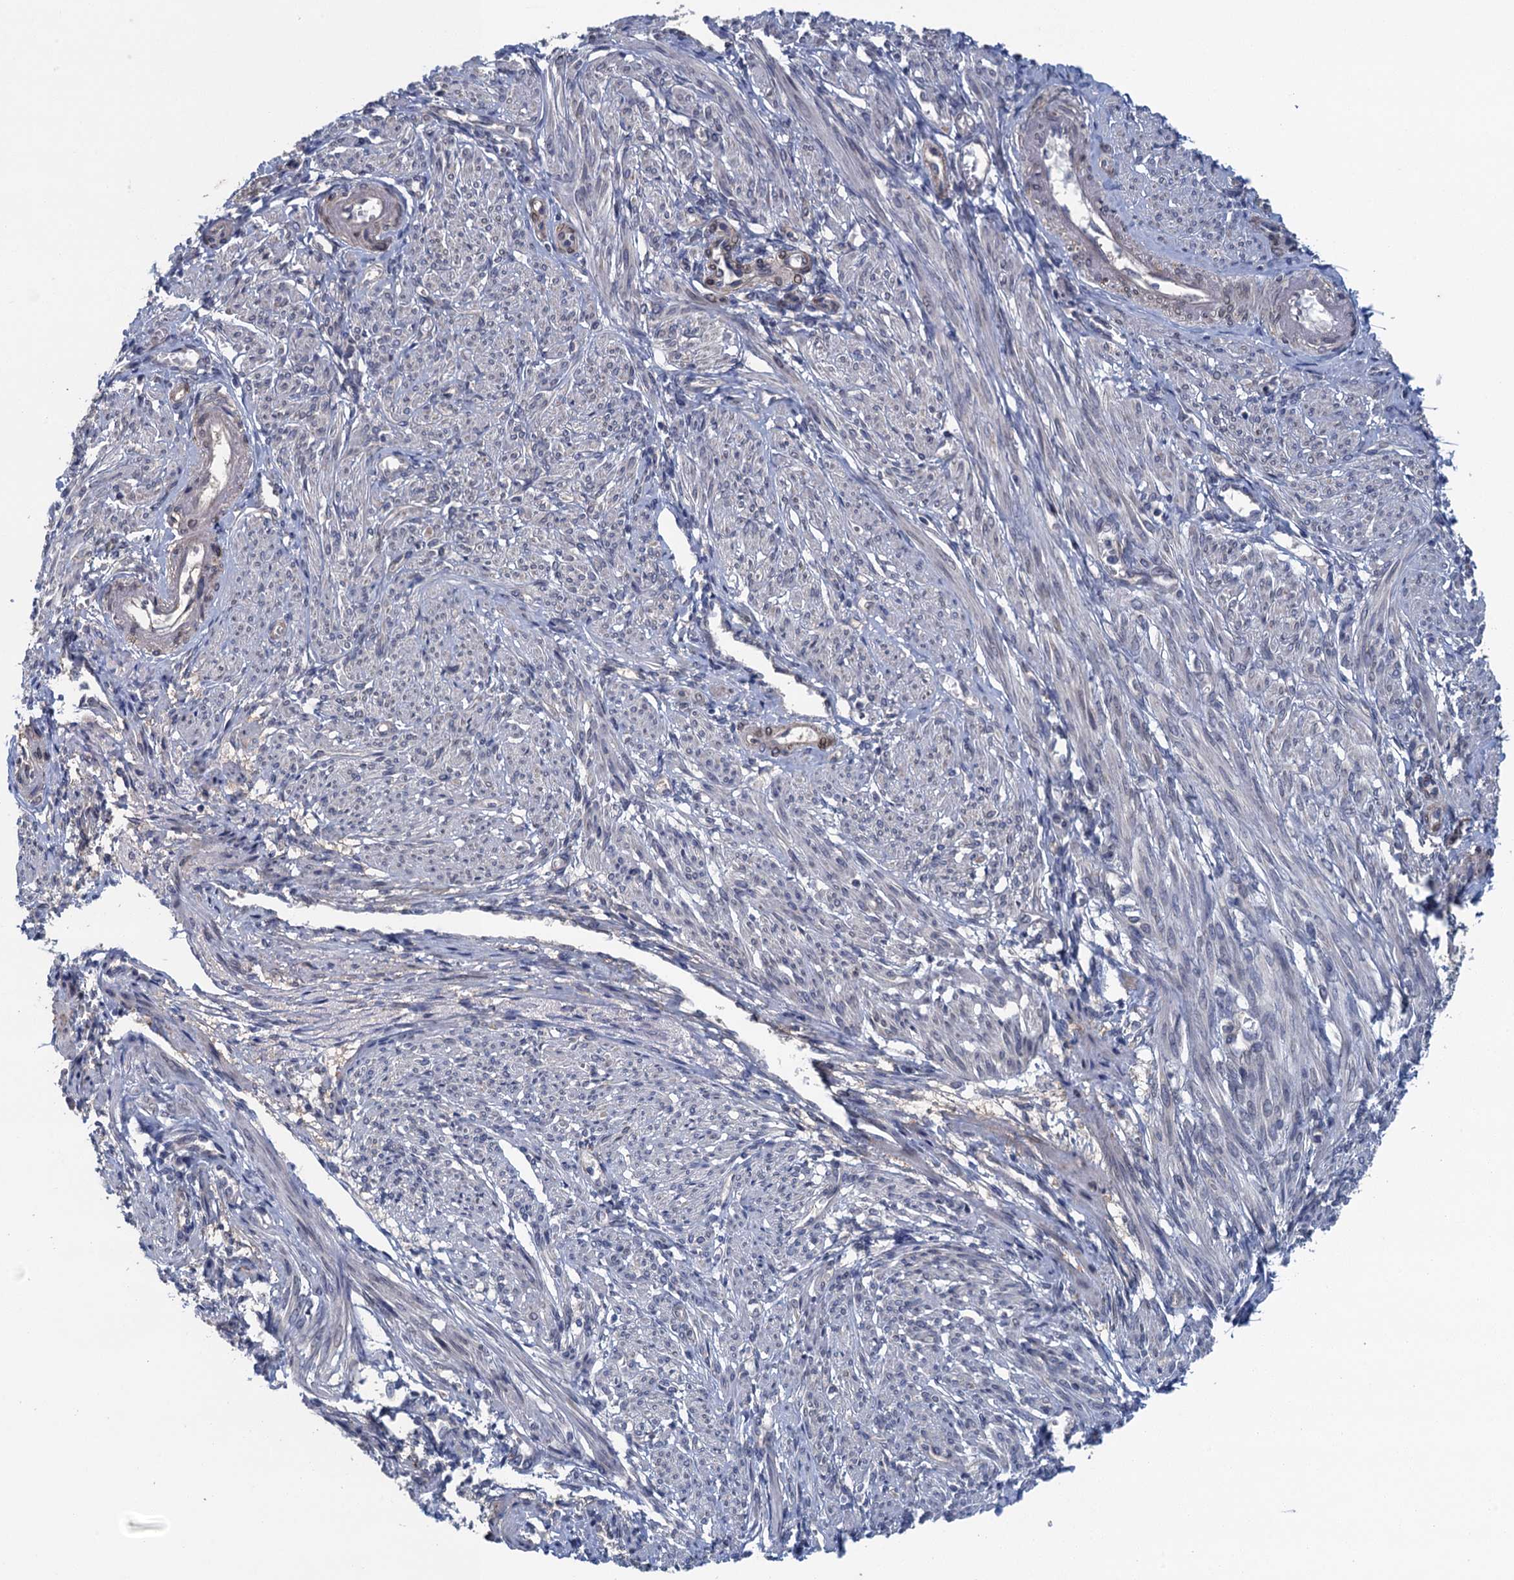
{"staining": {"intensity": "negative", "quantity": "none", "location": "none"}, "tissue": "smooth muscle", "cell_type": "Smooth muscle cells", "image_type": "normal", "snomed": [{"axis": "morphology", "description": "Normal tissue, NOS"}, {"axis": "topography", "description": "Smooth muscle"}], "caption": "A histopathology image of smooth muscle stained for a protein demonstrates no brown staining in smooth muscle cells. (DAB (3,3'-diaminobenzidine) immunohistochemistry visualized using brightfield microscopy, high magnification).", "gene": "CTU2", "patient": {"sex": "female", "age": 39}}